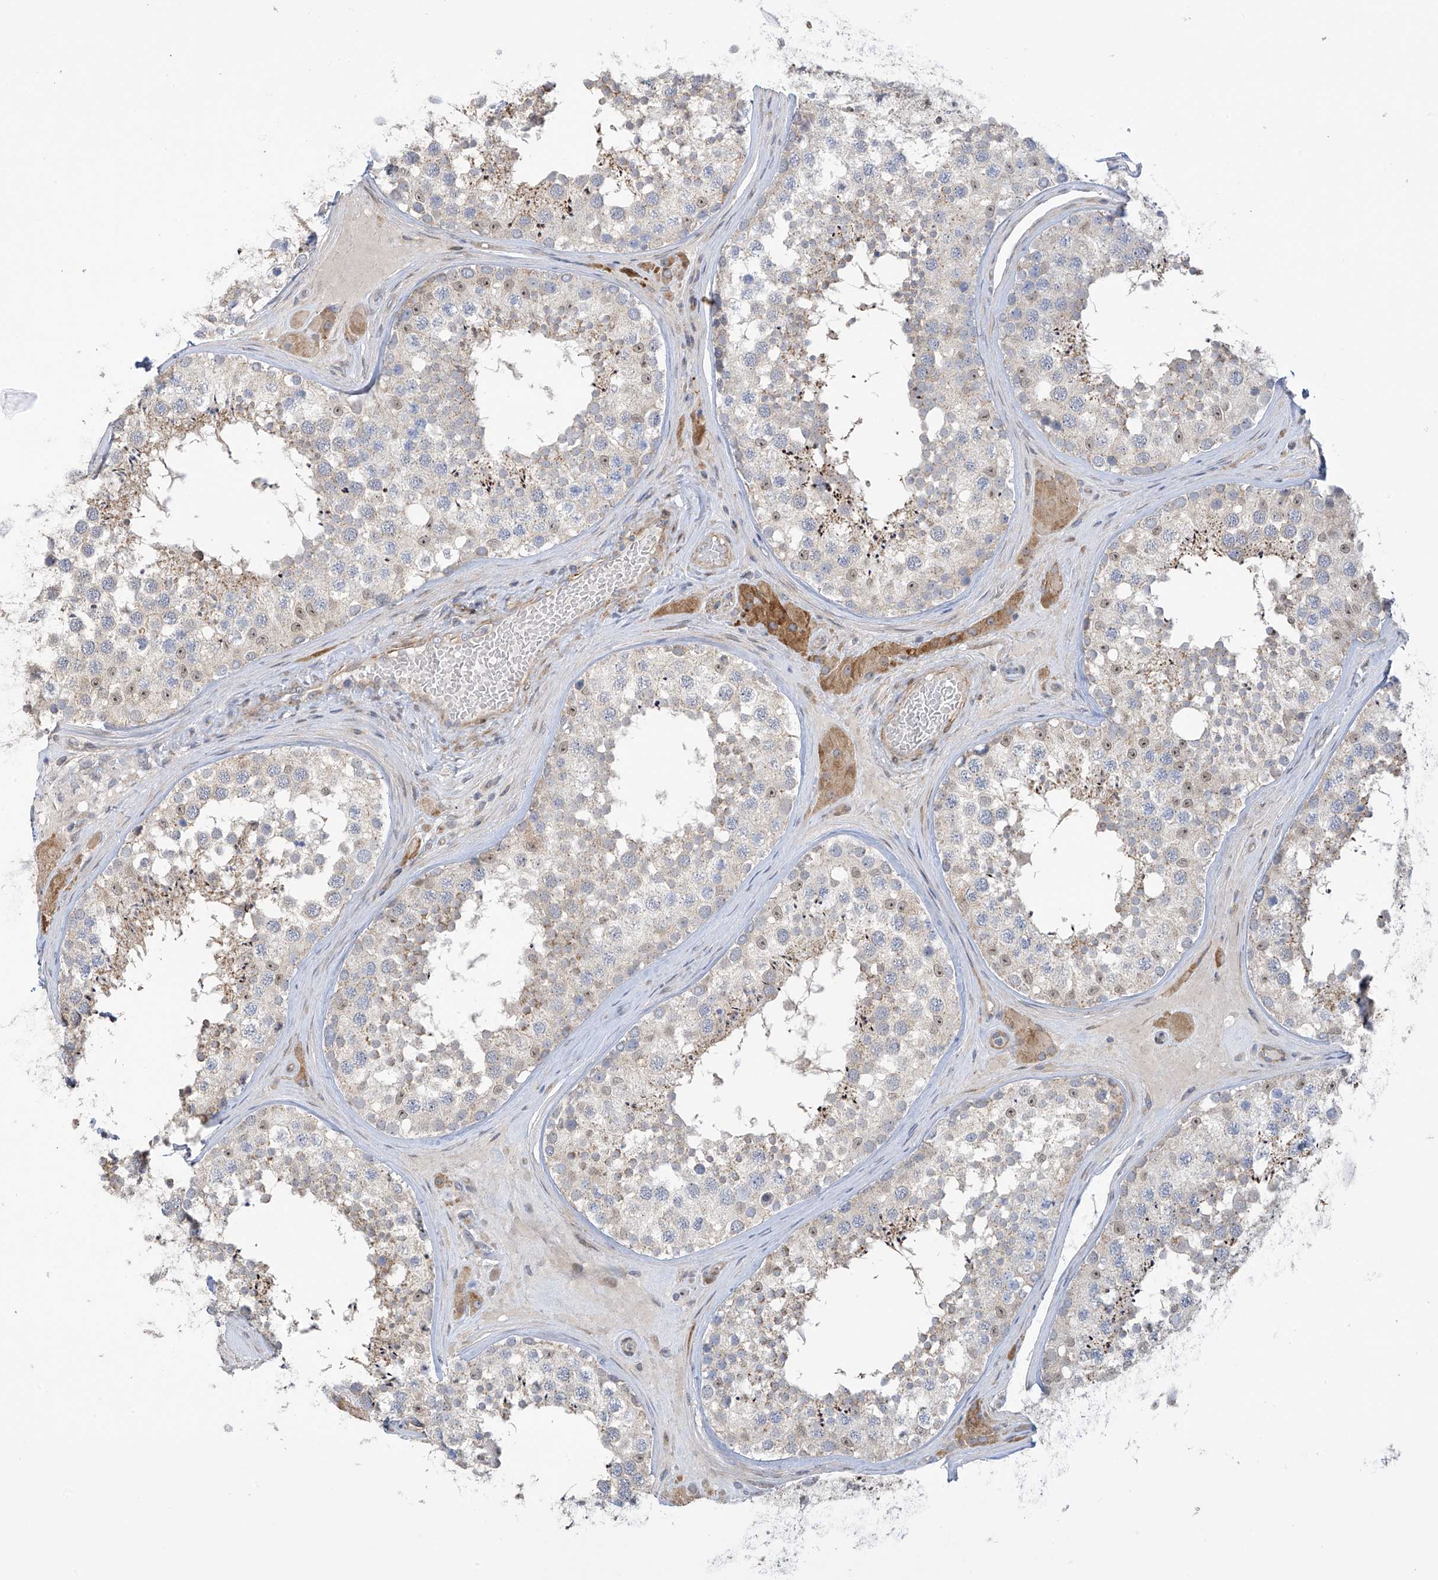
{"staining": {"intensity": "moderate", "quantity": "<25%", "location": "nuclear"}, "tissue": "testis", "cell_type": "Cells in seminiferous ducts", "image_type": "normal", "snomed": [{"axis": "morphology", "description": "Normal tissue, NOS"}, {"axis": "topography", "description": "Testis"}], "caption": "Moderate nuclear staining is present in approximately <25% of cells in seminiferous ducts in unremarkable testis.", "gene": "ZNF641", "patient": {"sex": "male", "age": 46}}